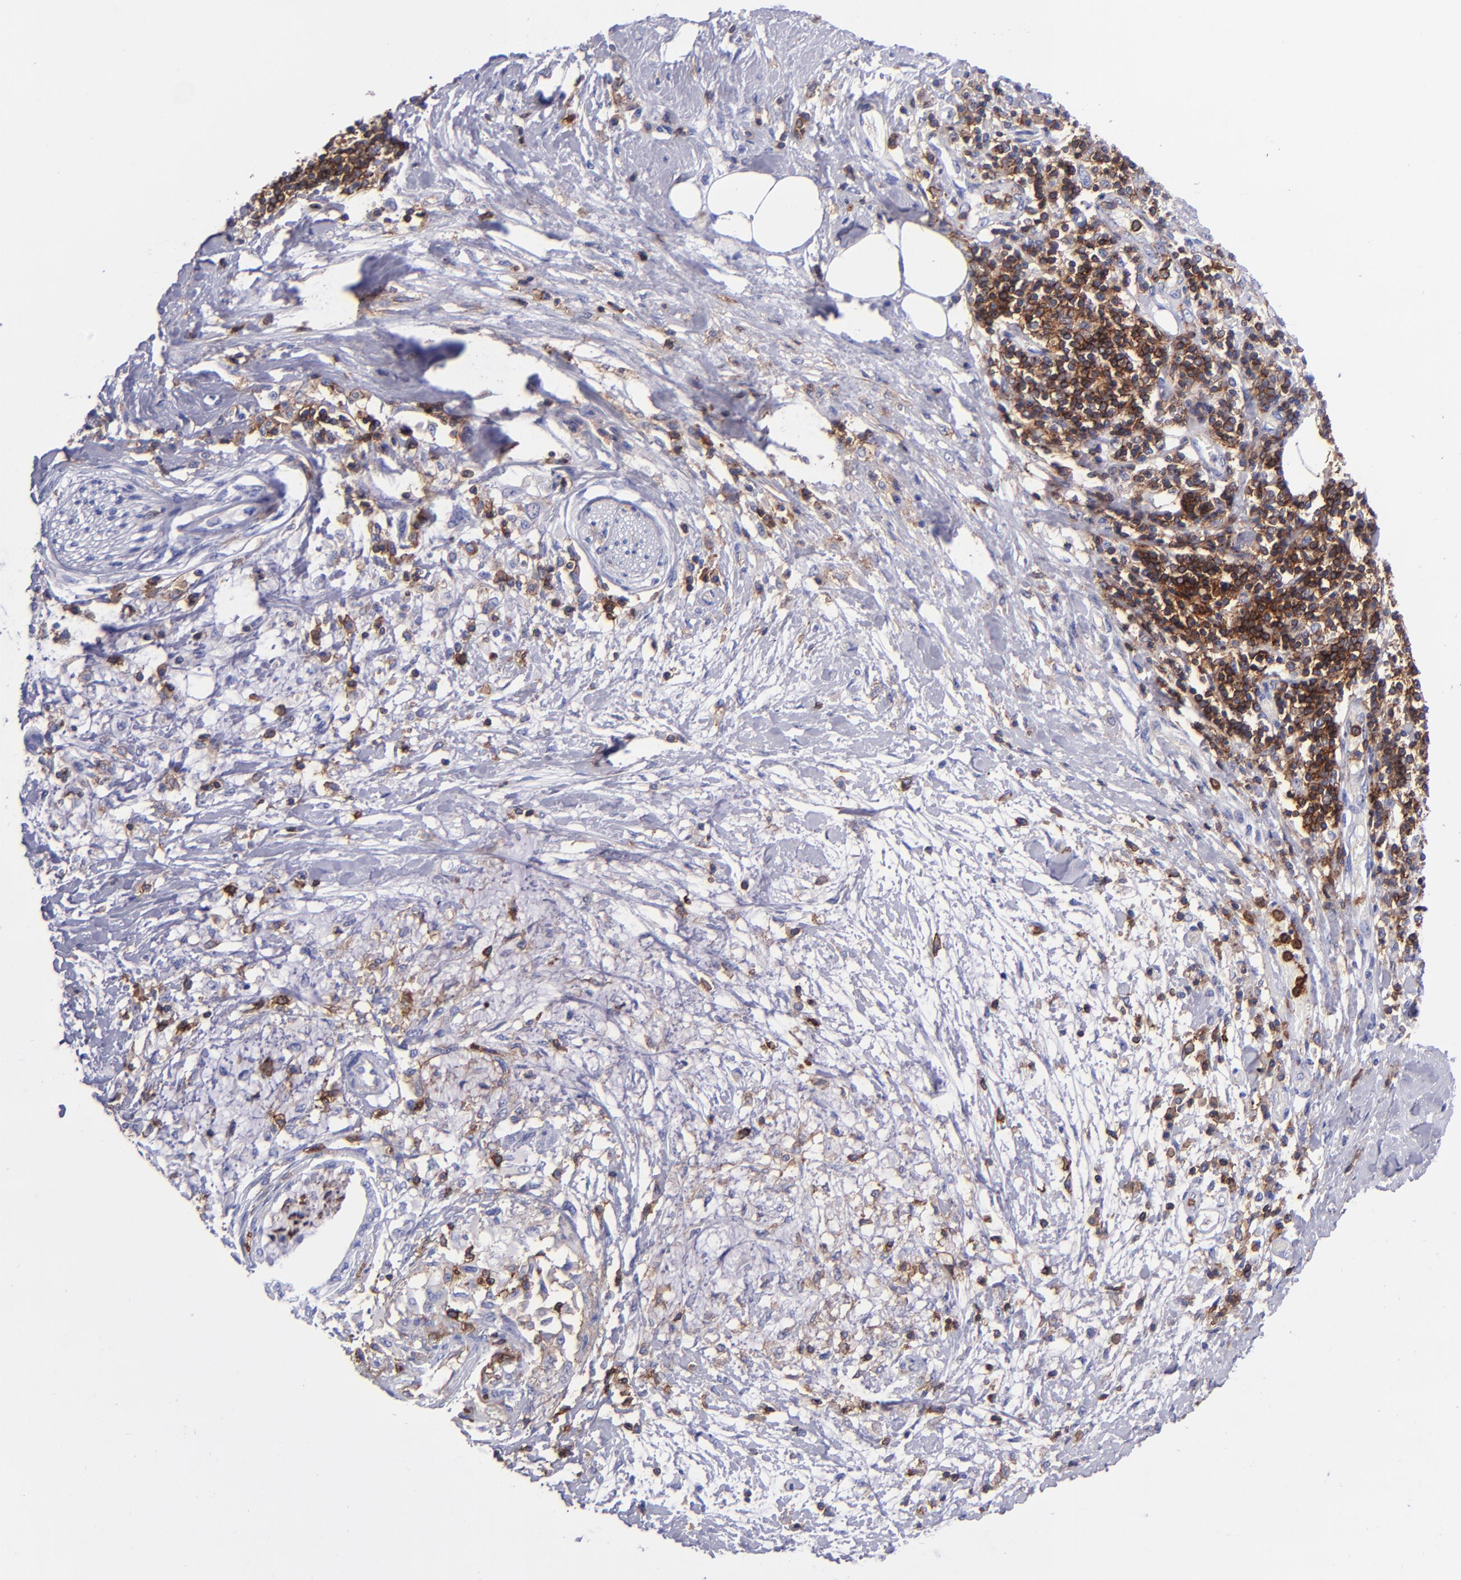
{"staining": {"intensity": "negative", "quantity": "none", "location": "none"}, "tissue": "pancreatic cancer", "cell_type": "Tumor cells", "image_type": "cancer", "snomed": [{"axis": "morphology", "description": "Adenocarcinoma, NOS"}, {"axis": "topography", "description": "Pancreas"}], "caption": "There is no significant positivity in tumor cells of adenocarcinoma (pancreatic). (Brightfield microscopy of DAB immunohistochemistry (IHC) at high magnification).", "gene": "ICAM3", "patient": {"sex": "female", "age": 64}}